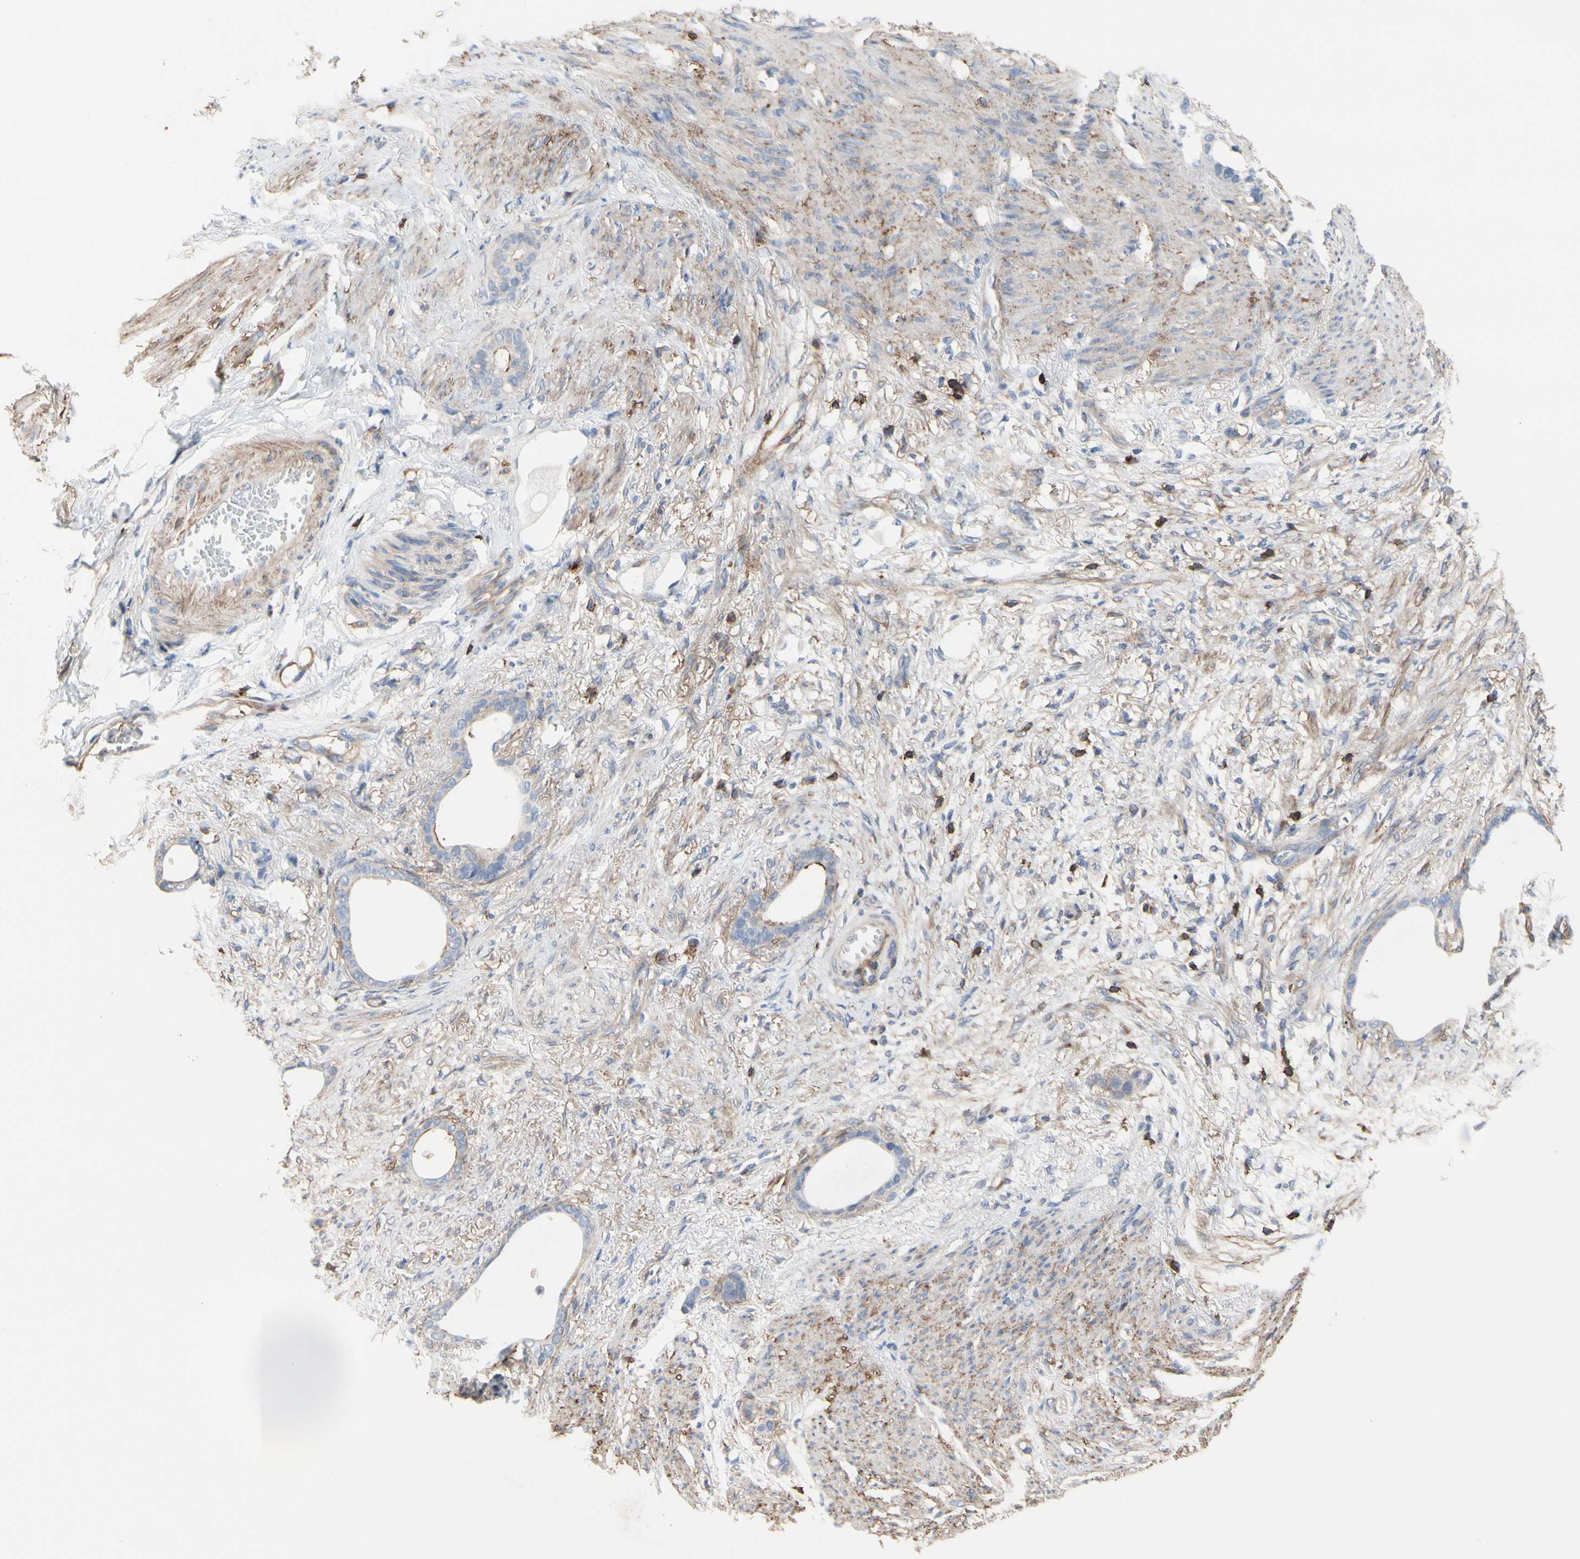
{"staining": {"intensity": "negative", "quantity": "none", "location": "none"}, "tissue": "stomach cancer", "cell_type": "Tumor cells", "image_type": "cancer", "snomed": [{"axis": "morphology", "description": "Adenocarcinoma, NOS"}, {"axis": "topography", "description": "Stomach"}], "caption": "This is an IHC photomicrograph of stomach adenocarcinoma. There is no staining in tumor cells.", "gene": "ANXA6", "patient": {"sex": "female", "age": 75}}